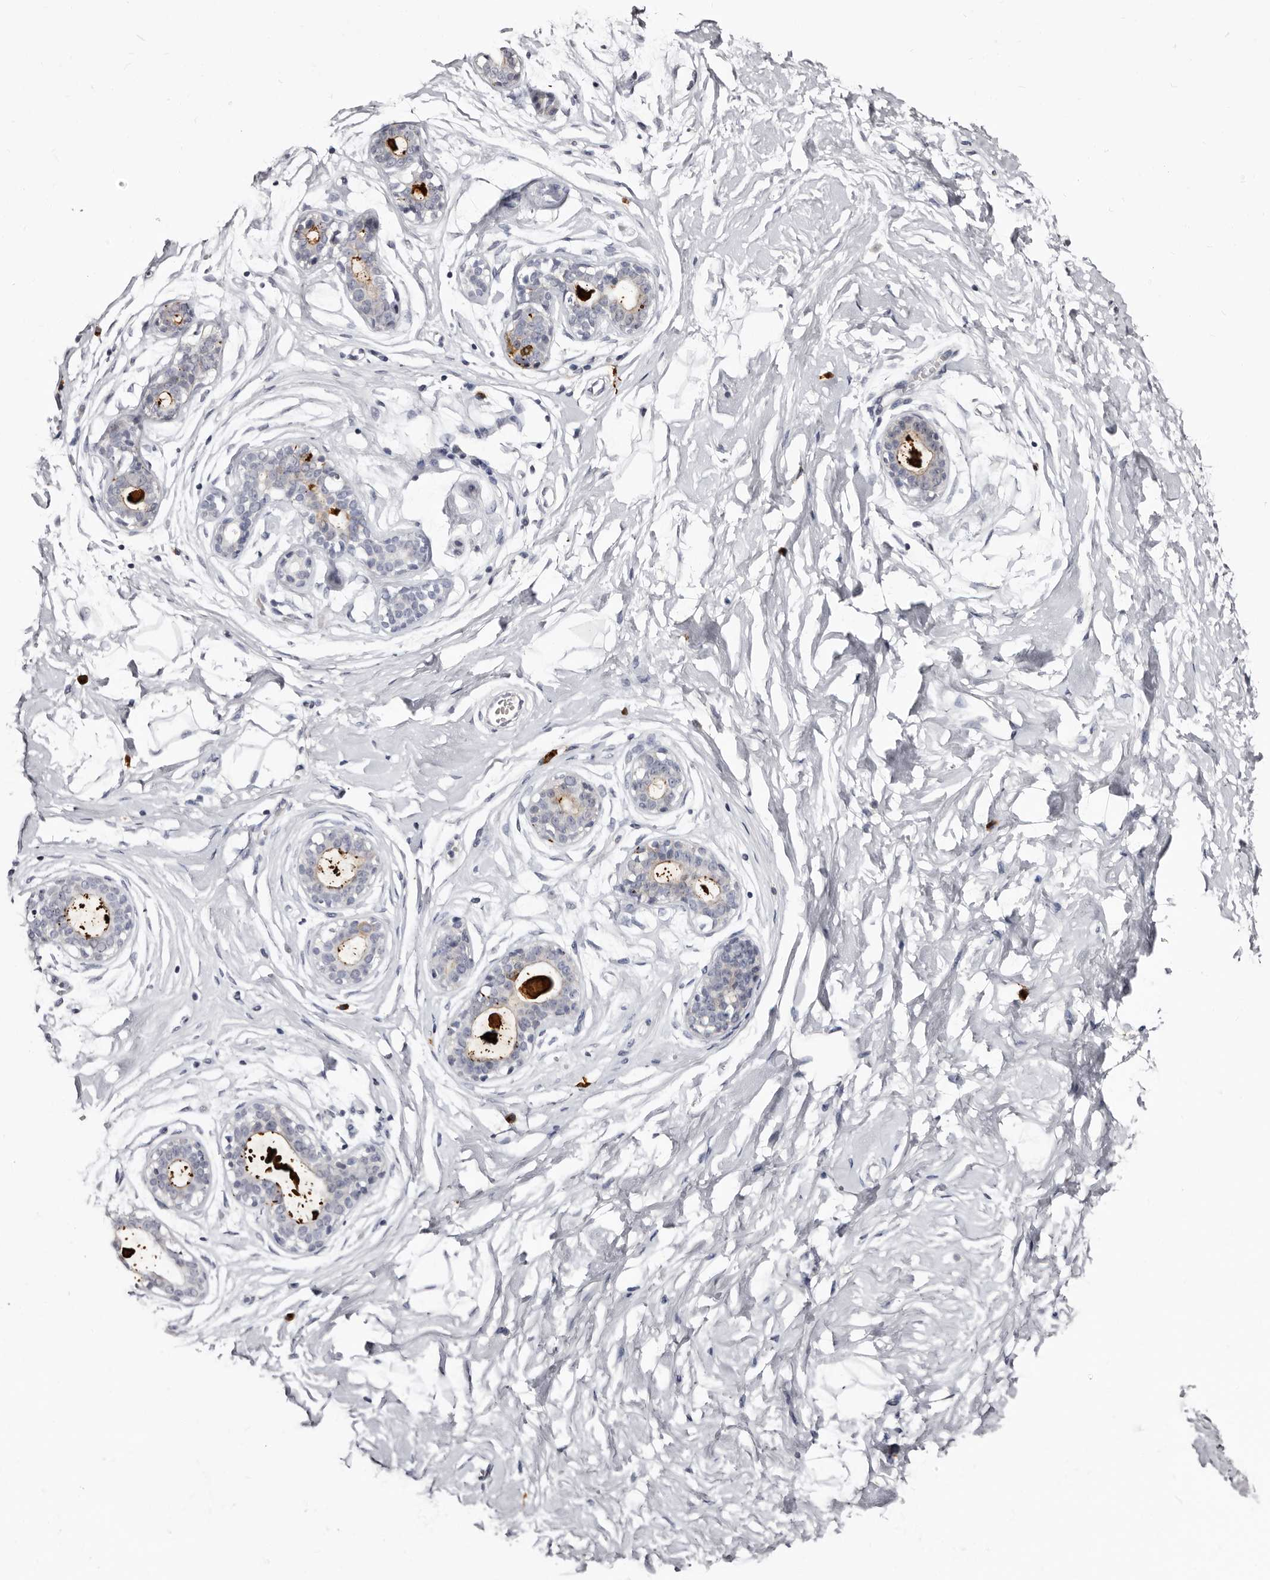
{"staining": {"intensity": "negative", "quantity": "none", "location": "none"}, "tissue": "breast", "cell_type": "Adipocytes", "image_type": "normal", "snomed": [{"axis": "morphology", "description": "Normal tissue, NOS"}, {"axis": "morphology", "description": "Adenoma, NOS"}, {"axis": "topography", "description": "Breast"}], "caption": "Immunohistochemical staining of unremarkable breast displays no significant positivity in adipocytes.", "gene": "TBC1D22B", "patient": {"sex": "female", "age": 23}}